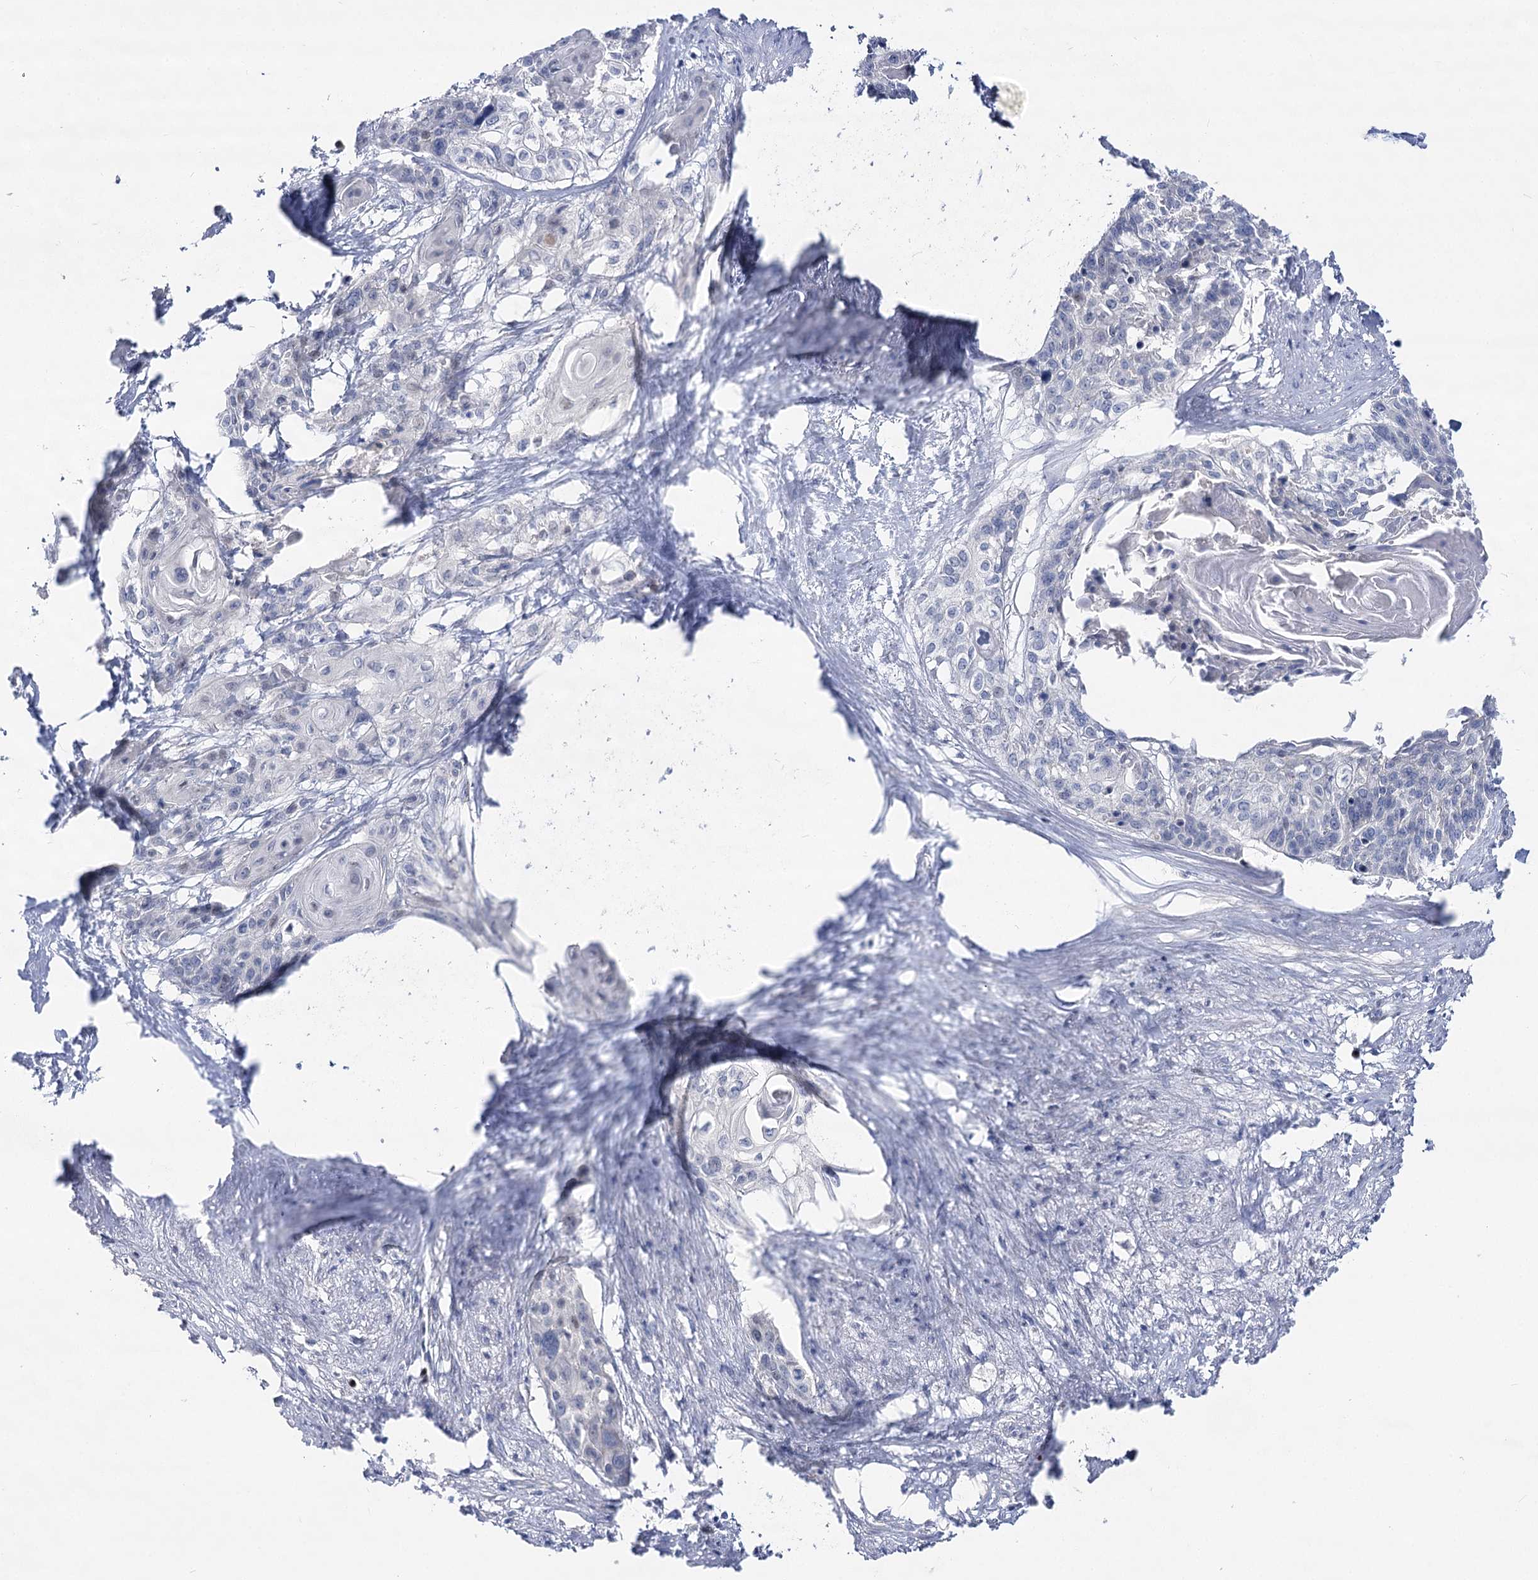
{"staining": {"intensity": "negative", "quantity": "none", "location": "none"}, "tissue": "cervical cancer", "cell_type": "Tumor cells", "image_type": "cancer", "snomed": [{"axis": "morphology", "description": "Squamous cell carcinoma, NOS"}, {"axis": "topography", "description": "Cervix"}], "caption": "Tumor cells are negative for brown protein staining in cervical cancer.", "gene": "NRAP", "patient": {"sex": "female", "age": 57}}